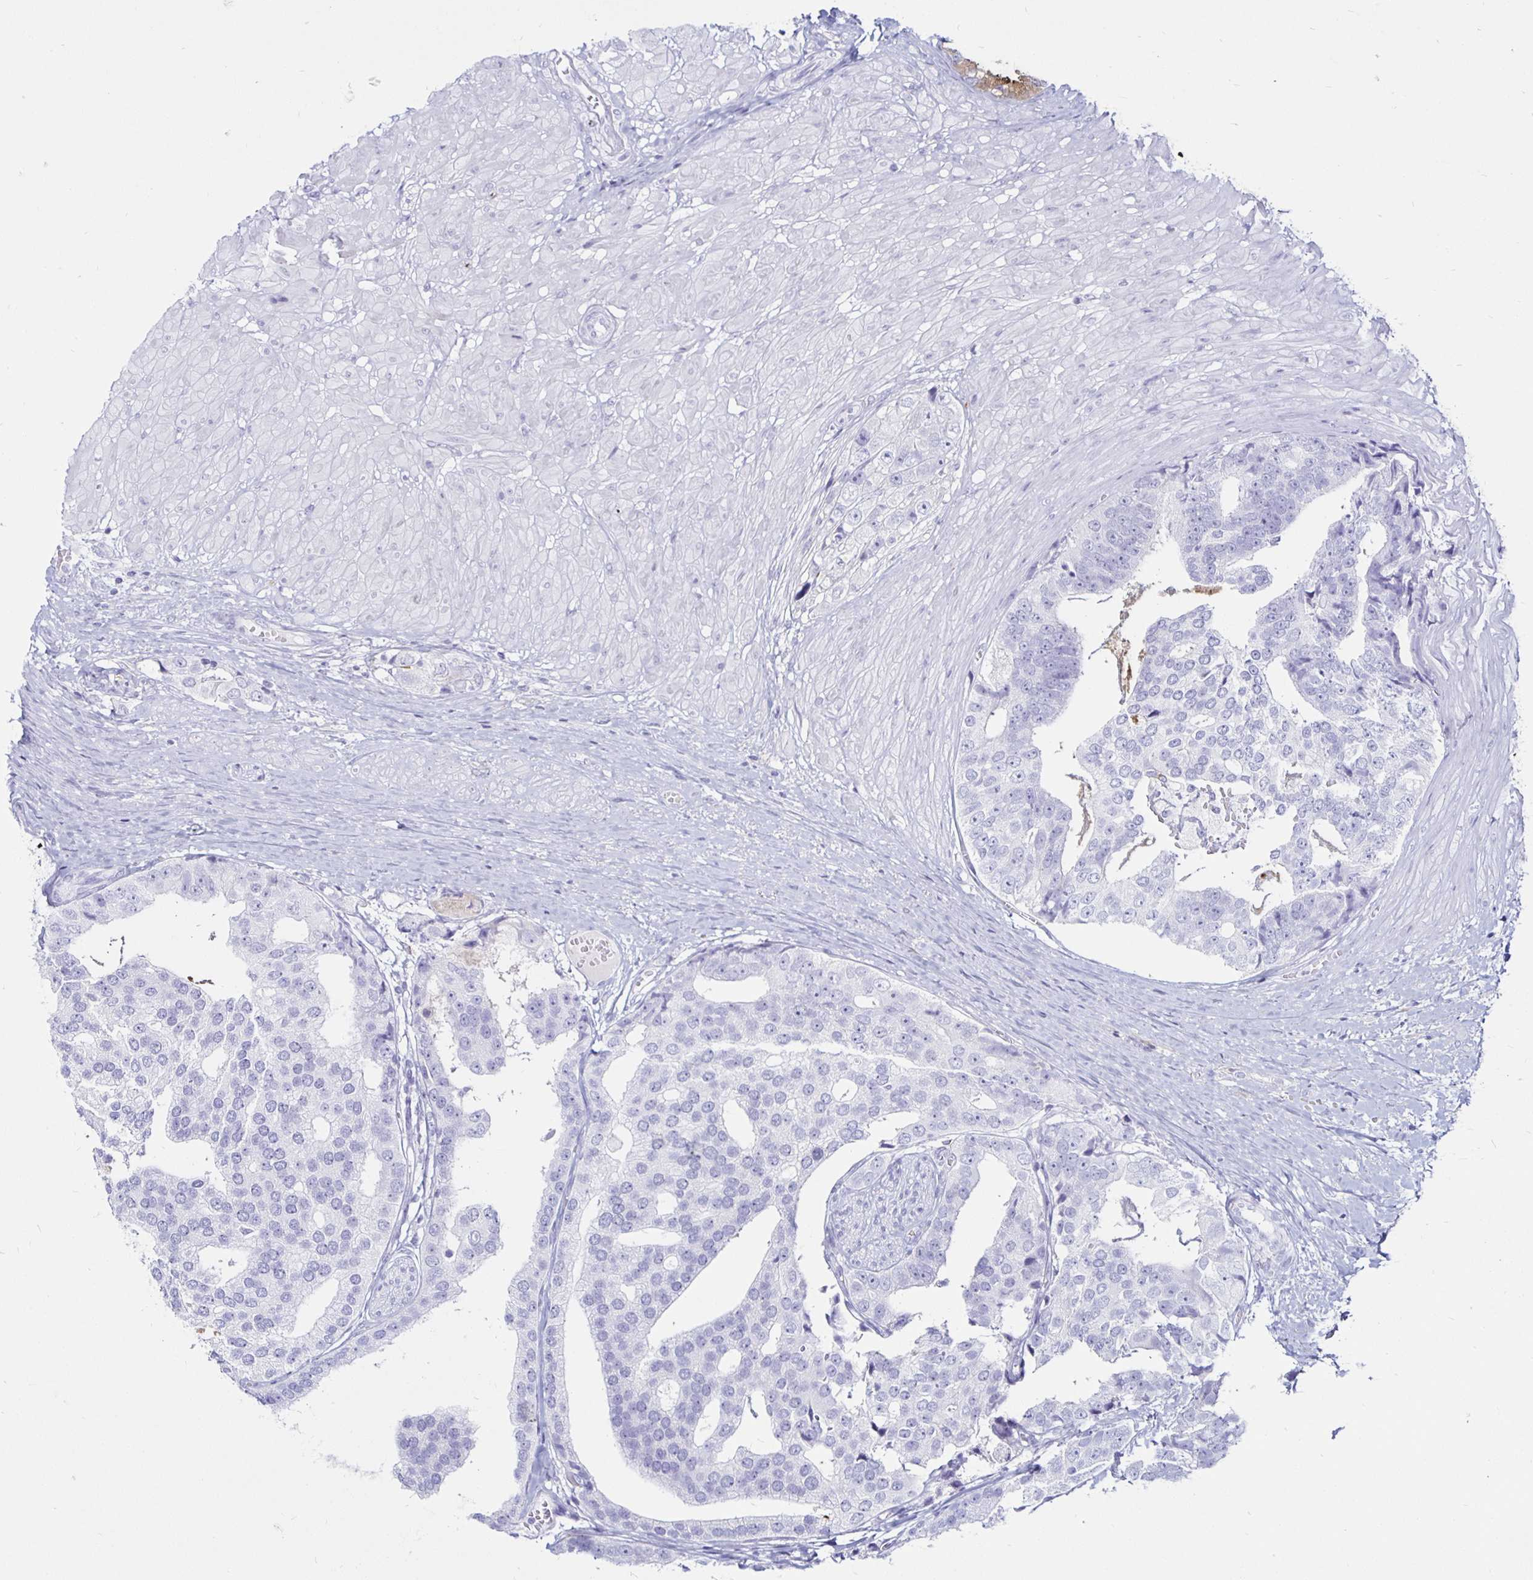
{"staining": {"intensity": "negative", "quantity": "none", "location": "none"}, "tissue": "prostate cancer", "cell_type": "Tumor cells", "image_type": "cancer", "snomed": [{"axis": "morphology", "description": "Adenocarcinoma, High grade"}, {"axis": "topography", "description": "Prostate"}], "caption": "A photomicrograph of human prostate high-grade adenocarcinoma is negative for staining in tumor cells. (DAB IHC with hematoxylin counter stain).", "gene": "TIMP1", "patient": {"sex": "male", "age": 71}}